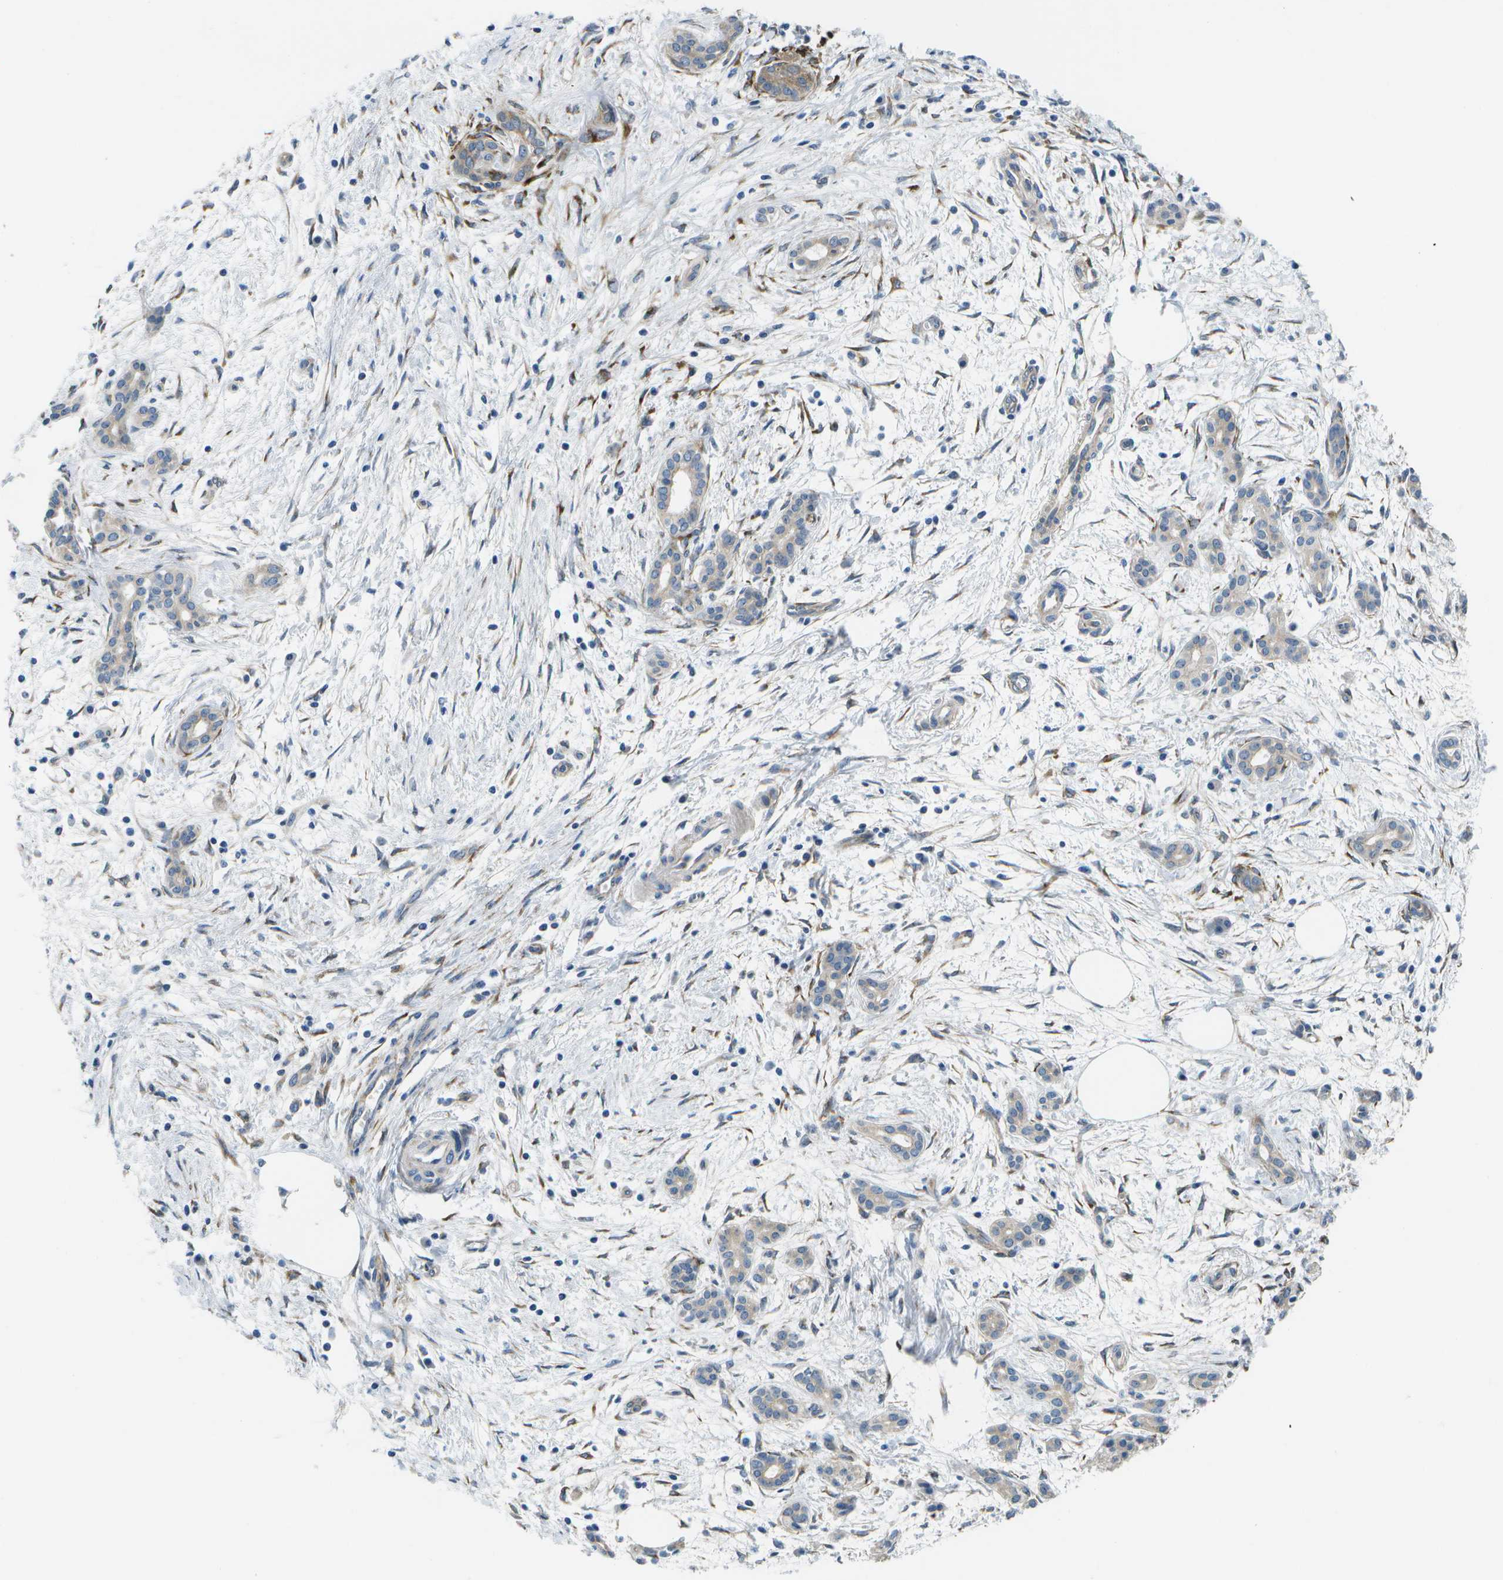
{"staining": {"intensity": "weak", "quantity": "<25%", "location": "cytoplasmic/membranous"}, "tissue": "pancreatic cancer", "cell_type": "Tumor cells", "image_type": "cancer", "snomed": [{"axis": "morphology", "description": "Adenocarcinoma, NOS"}, {"axis": "topography", "description": "Pancreas"}], "caption": "High power microscopy histopathology image of an immunohistochemistry histopathology image of pancreatic adenocarcinoma, revealing no significant expression in tumor cells.", "gene": "P3H1", "patient": {"sex": "female", "age": 70}}